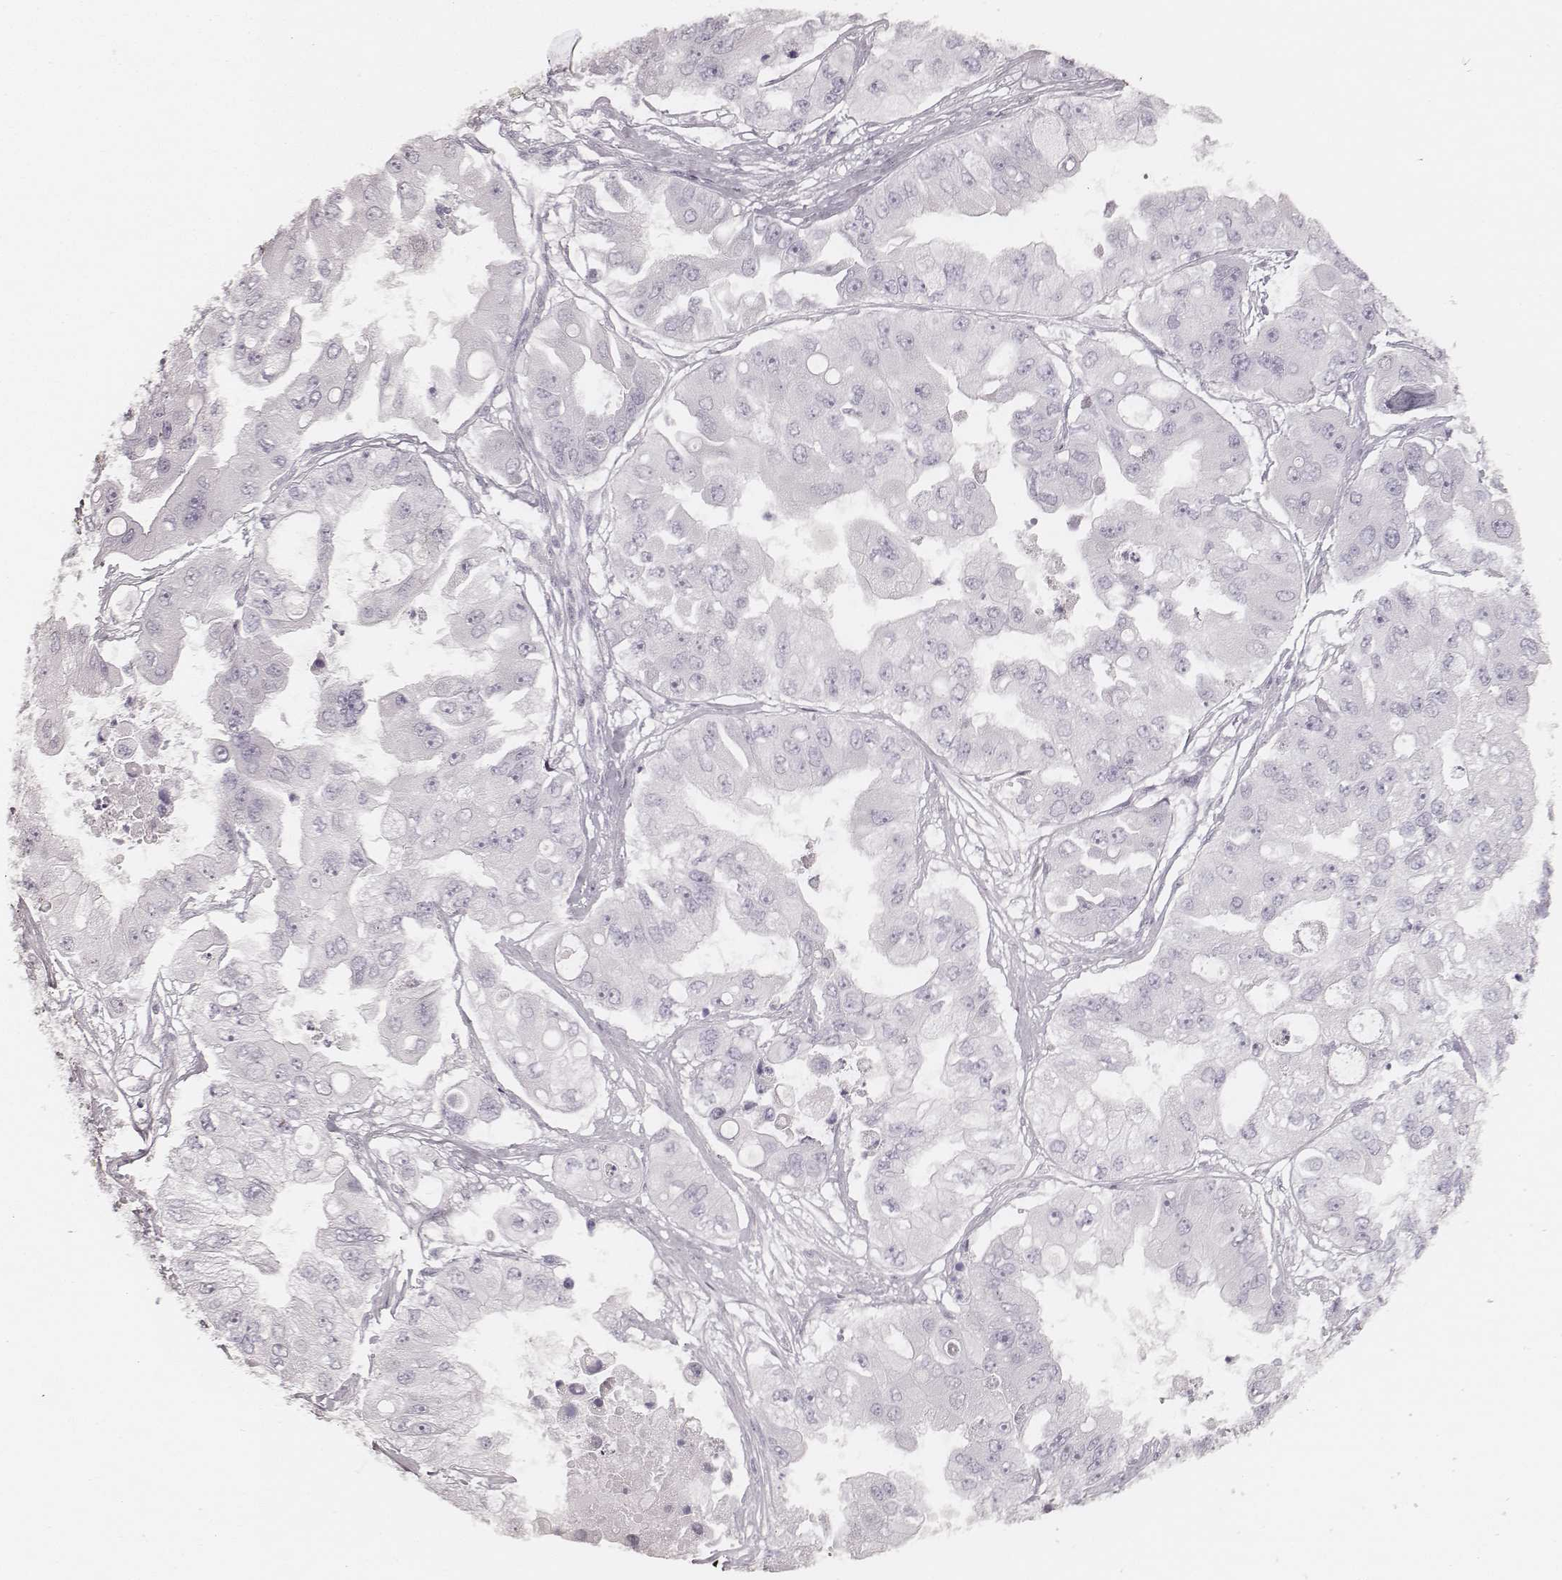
{"staining": {"intensity": "negative", "quantity": "none", "location": "none"}, "tissue": "ovarian cancer", "cell_type": "Tumor cells", "image_type": "cancer", "snomed": [{"axis": "morphology", "description": "Cystadenocarcinoma, serous, NOS"}, {"axis": "topography", "description": "Ovary"}], "caption": "Ovarian cancer was stained to show a protein in brown. There is no significant expression in tumor cells.", "gene": "KRT34", "patient": {"sex": "female", "age": 56}}